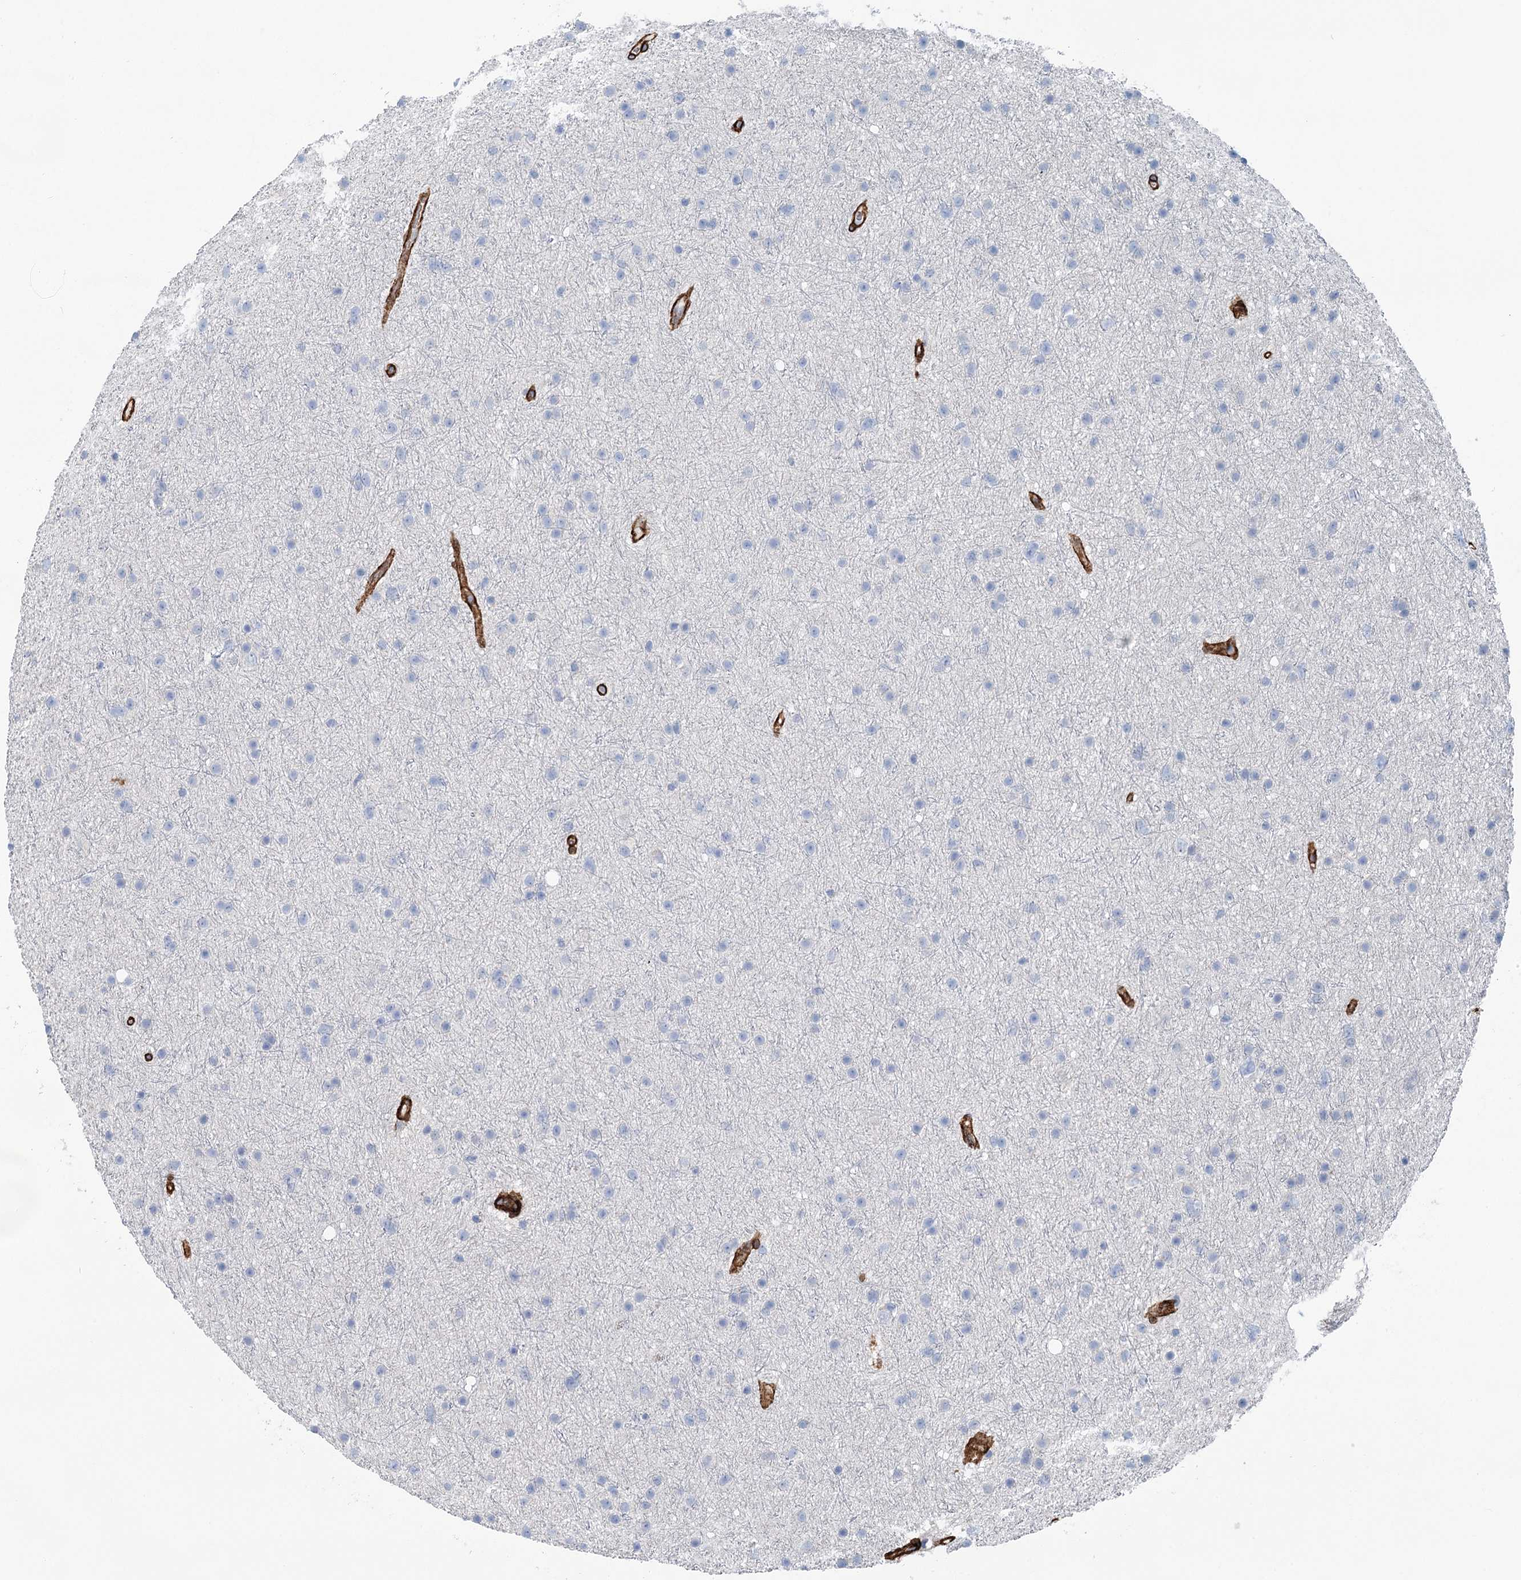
{"staining": {"intensity": "negative", "quantity": "none", "location": "none"}, "tissue": "glioma", "cell_type": "Tumor cells", "image_type": "cancer", "snomed": [{"axis": "morphology", "description": "Glioma, malignant, Low grade"}, {"axis": "topography", "description": "Cerebral cortex"}], "caption": "Immunohistochemistry (IHC) micrograph of neoplastic tissue: glioma stained with DAB (3,3'-diaminobenzidine) reveals no significant protein positivity in tumor cells. Nuclei are stained in blue.", "gene": "IQSEC1", "patient": {"sex": "female", "age": 39}}